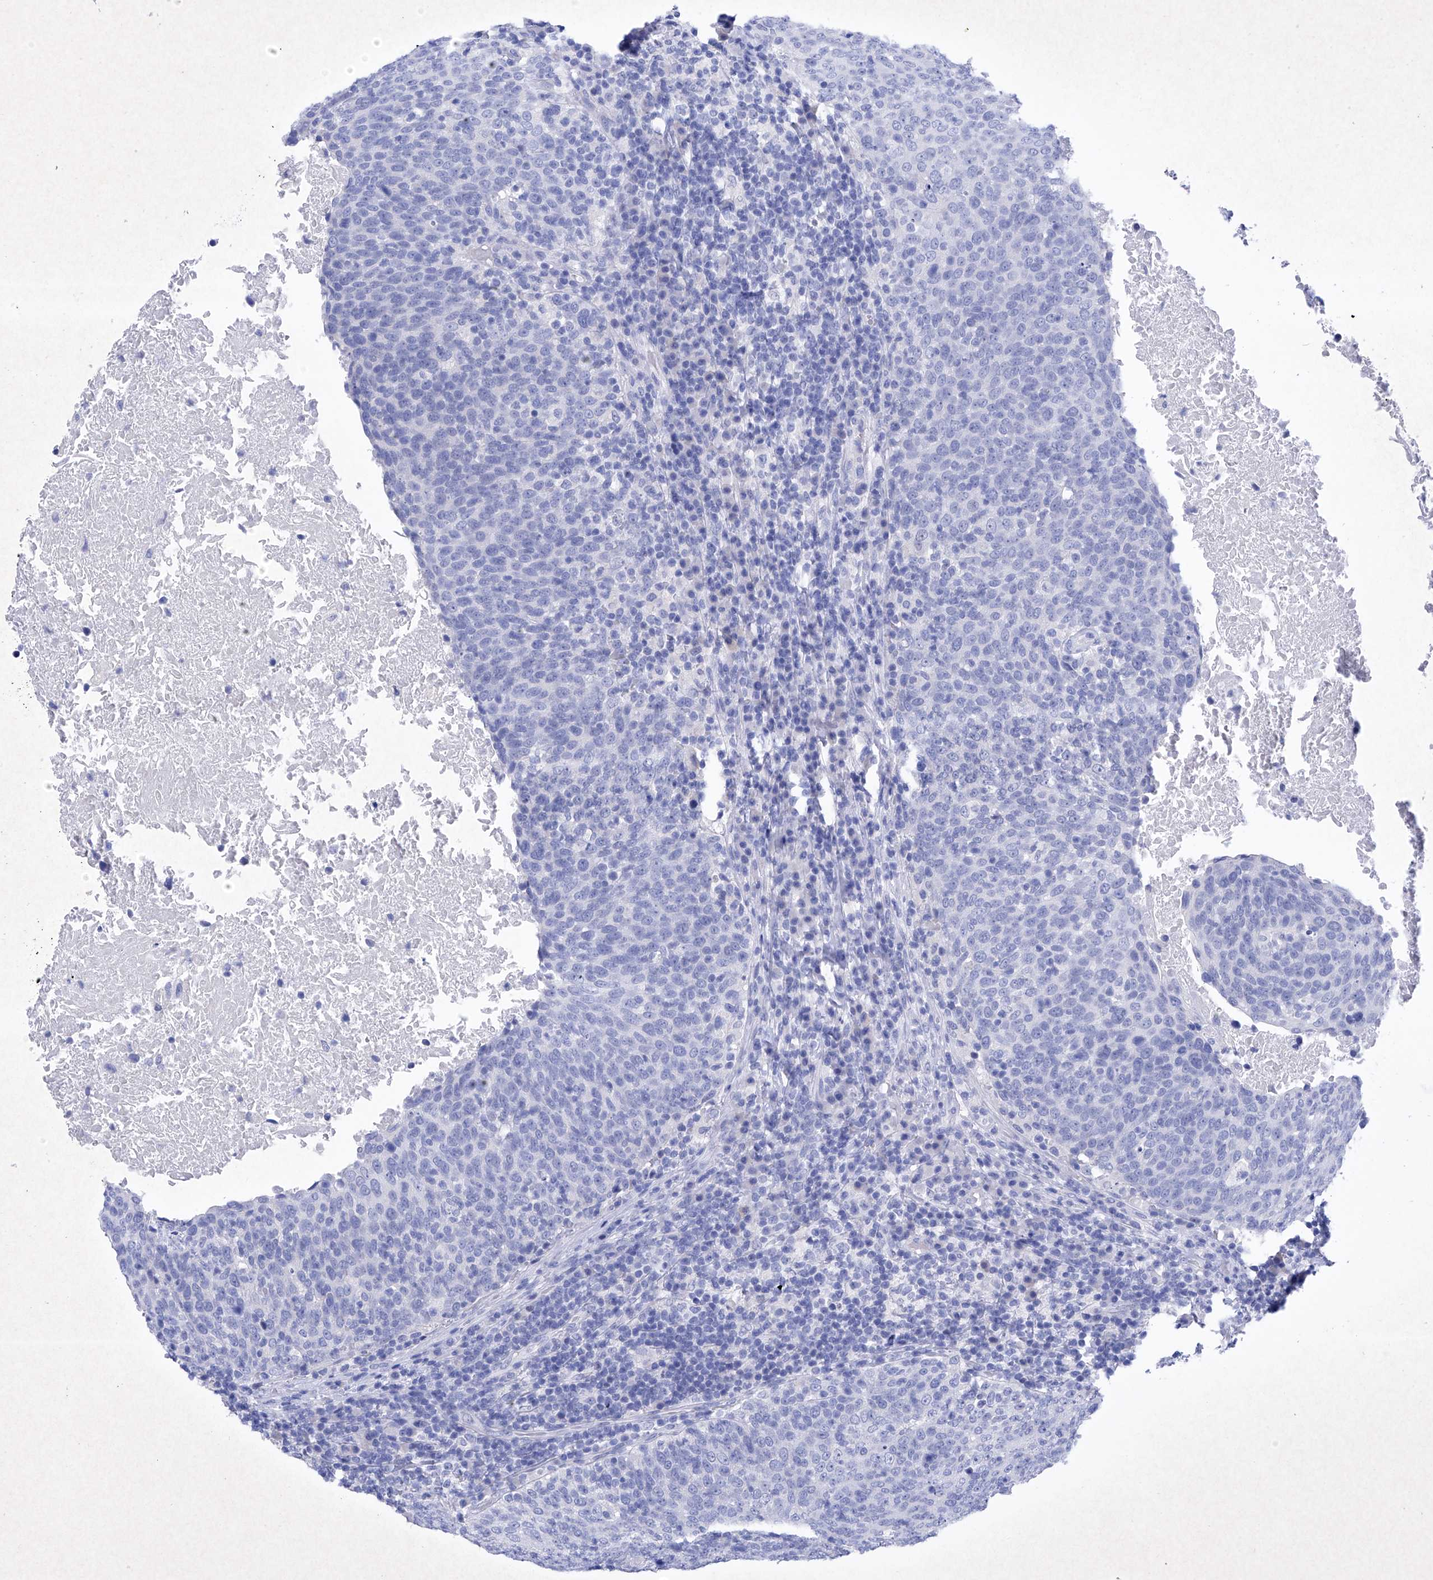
{"staining": {"intensity": "negative", "quantity": "none", "location": "none"}, "tissue": "head and neck cancer", "cell_type": "Tumor cells", "image_type": "cancer", "snomed": [{"axis": "morphology", "description": "Squamous cell carcinoma, NOS"}, {"axis": "morphology", "description": "Squamous cell carcinoma, metastatic, NOS"}, {"axis": "topography", "description": "Lymph node"}, {"axis": "topography", "description": "Head-Neck"}], "caption": "The histopathology image demonstrates no significant positivity in tumor cells of head and neck squamous cell carcinoma.", "gene": "BARX2", "patient": {"sex": "male", "age": 62}}